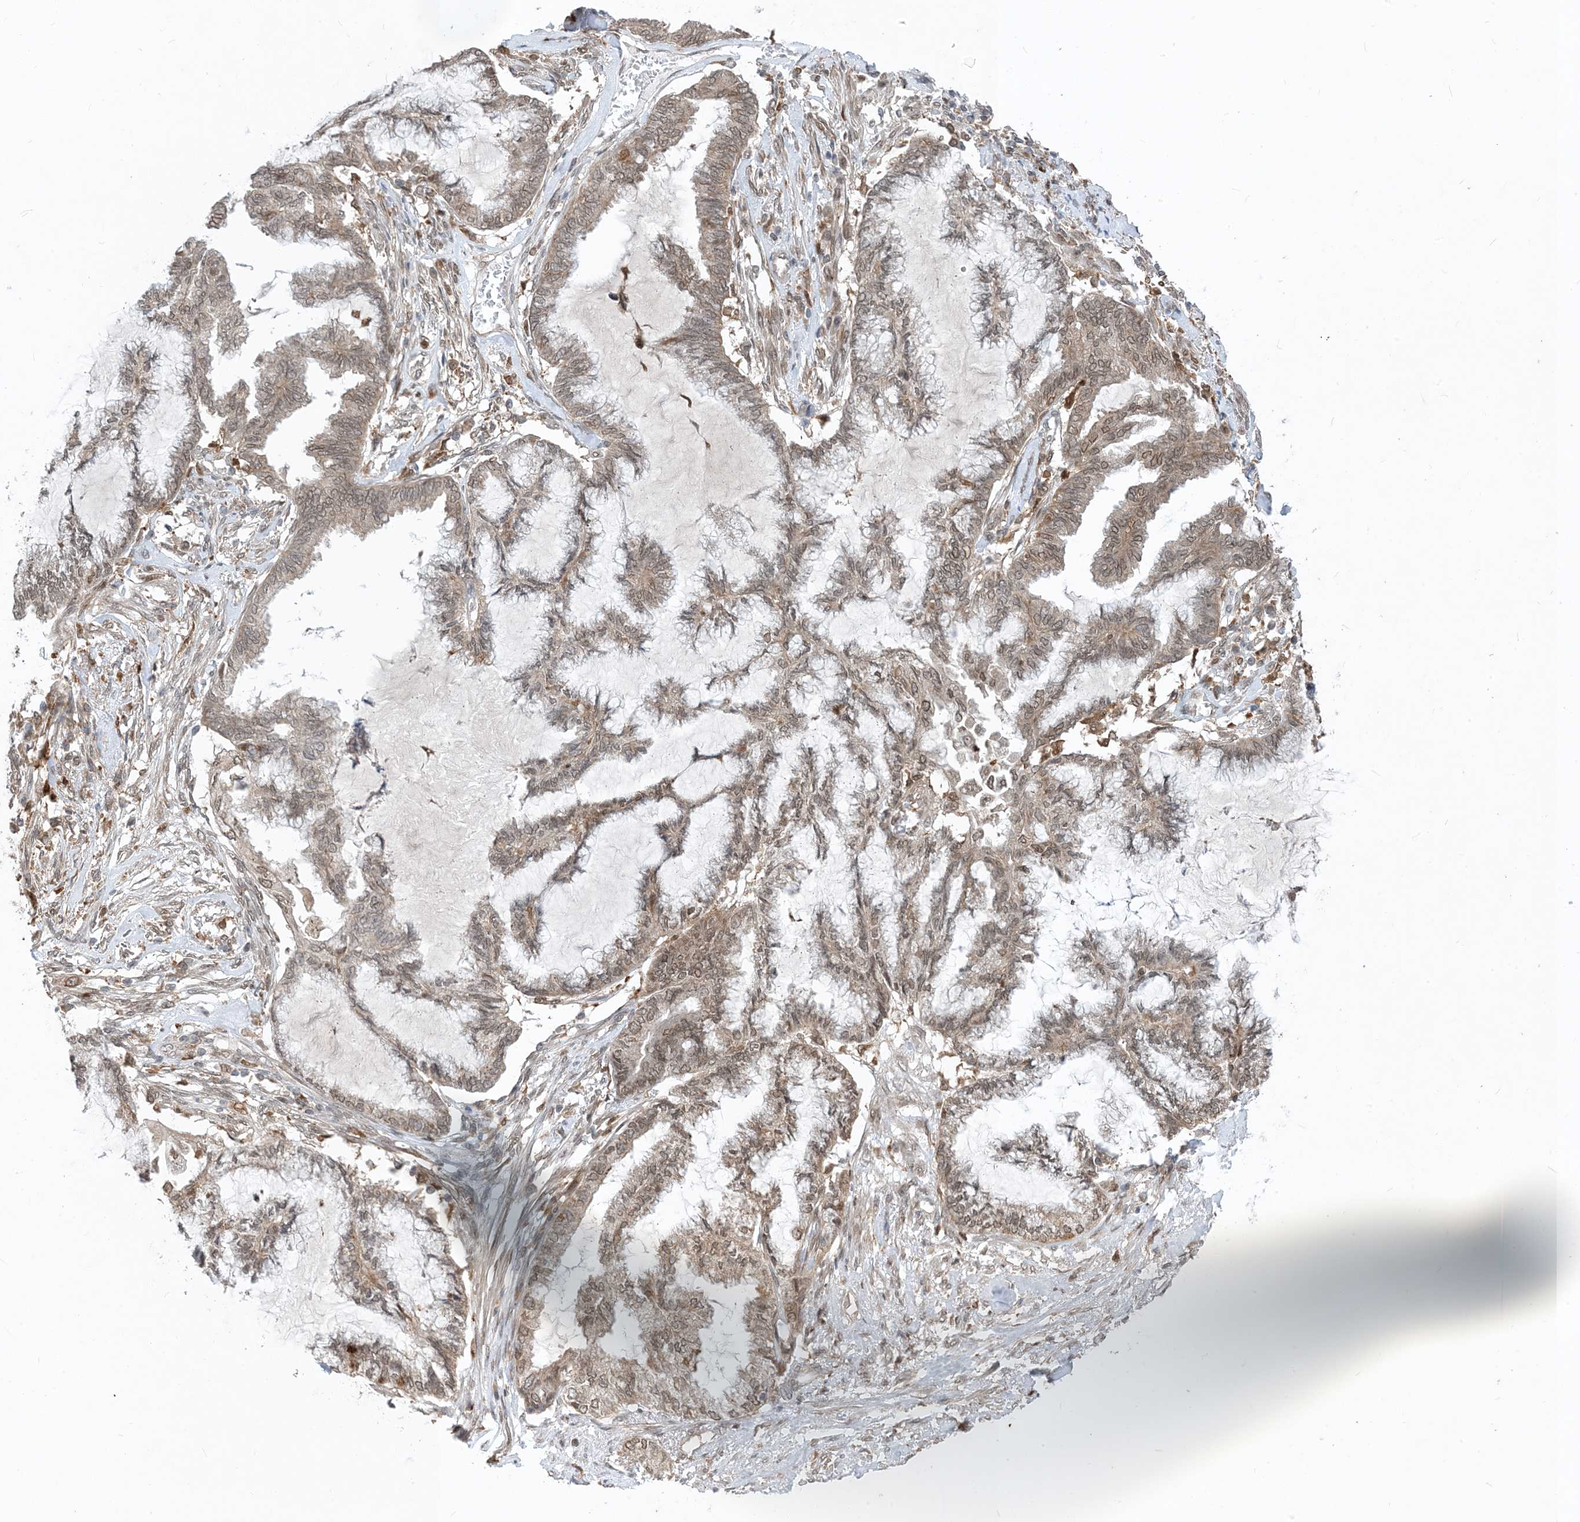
{"staining": {"intensity": "weak", "quantity": ">75%", "location": "cytoplasmic/membranous,nuclear"}, "tissue": "endometrial cancer", "cell_type": "Tumor cells", "image_type": "cancer", "snomed": [{"axis": "morphology", "description": "Adenocarcinoma, NOS"}, {"axis": "topography", "description": "Endometrium"}], "caption": "Endometrial cancer stained with immunohistochemistry (IHC) shows weak cytoplasmic/membranous and nuclear expression in about >75% of tumor cells.", "gene": "NAGK", "patient": {"sex": "female", "age": 86}}